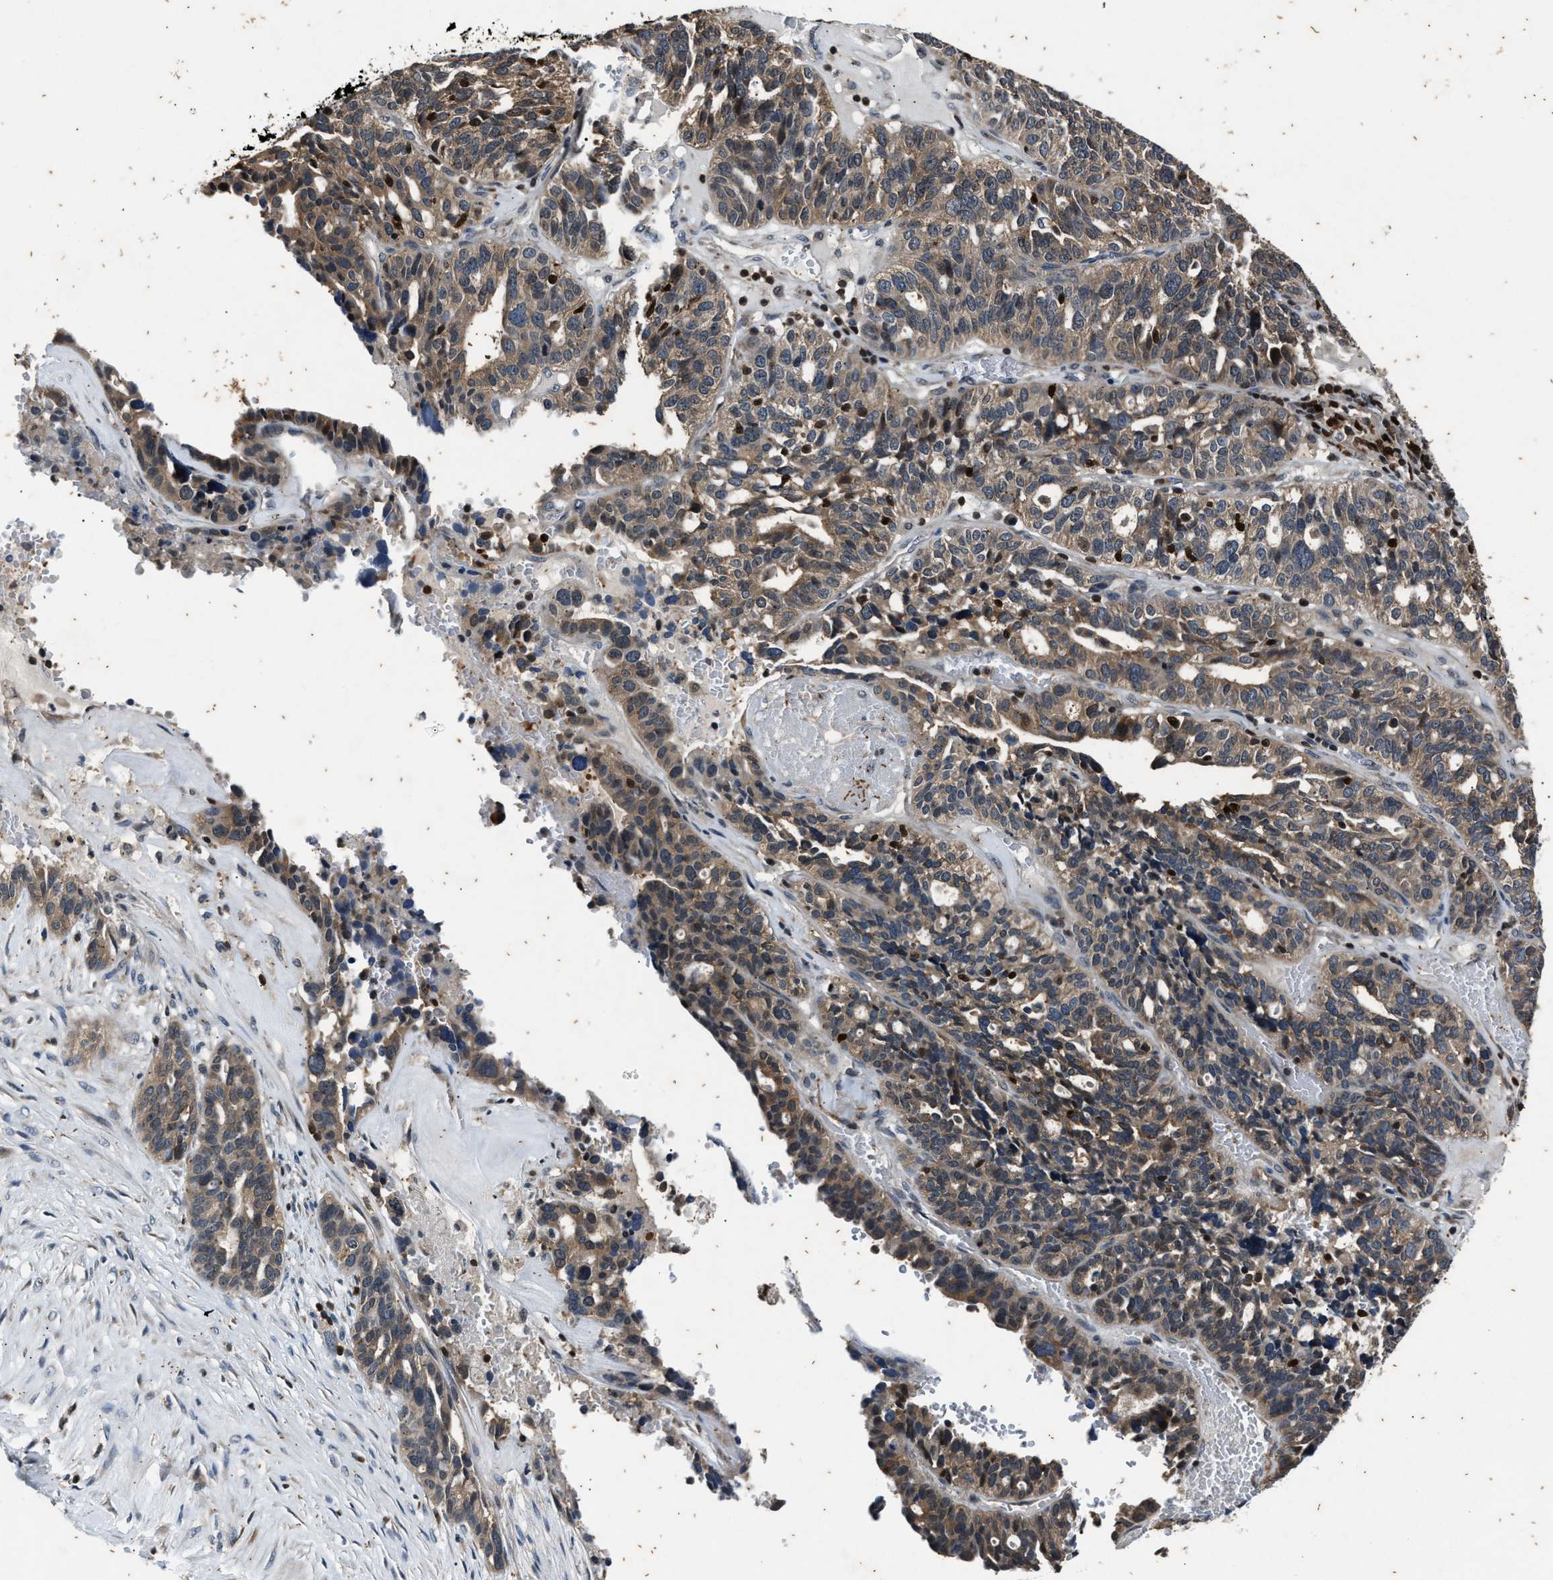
{"staining": {"intensity": "weak", "quantity": ">75%", "location": "cytoplasmic/membranous"}, "tissue": "ovarian cancer", "cell_type": "Tumor cells", "image_type": "cancer", "snomed": [{"axis": "morphology", "description": "Cystadenocarcinoma, serous, NOS"}, {"axis": "topography", "description": "Ovary"}], "caption": "Weak cytoplasmic/membranous protein positivity is appreciated in about >75% of tumor cells in serous cystadenocarcinoma (ovarian).", "gene": "PTPN7", "patient": {"sex": "female", "age": 59}}